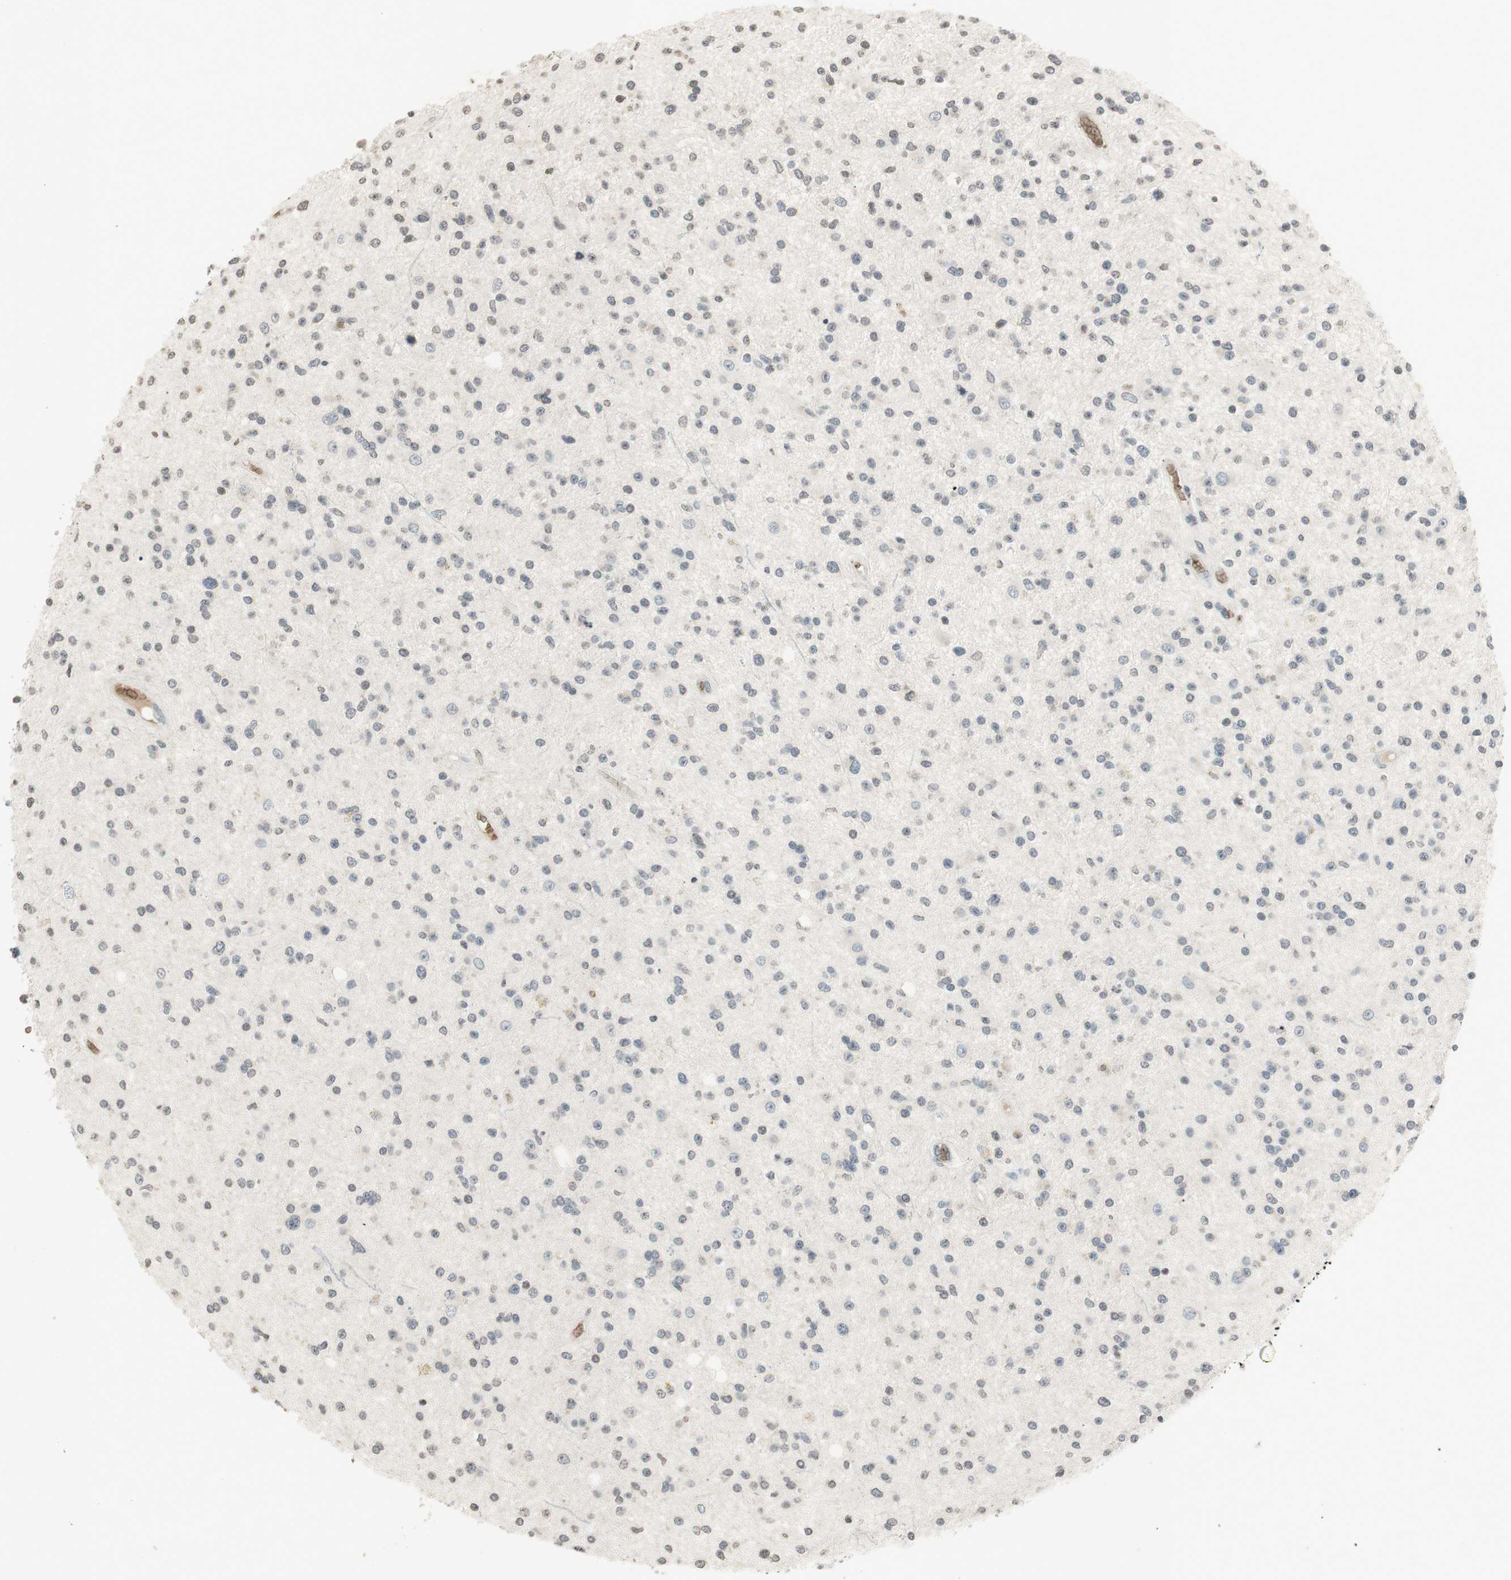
{"staining": {"intensity": "negative", "quantity": "none", "location": "none"}, "tissue": "glioma", "cell_type": "Tumor cells", "image_type": "cancer", "snomed": [{"axis": "morphology", "description": "Glioma, malignant, High grade"}, {"axis": "topography", "description": "Brain"}], "caption": "This image is of glioma stained with immunohistochemistry (IHC) to label a protein in brown with the nuclei are counter-stained blue. There is no expression in tumor cells.", "gene": "GYPC", "patient": {"sex": "male", "age": 33}}